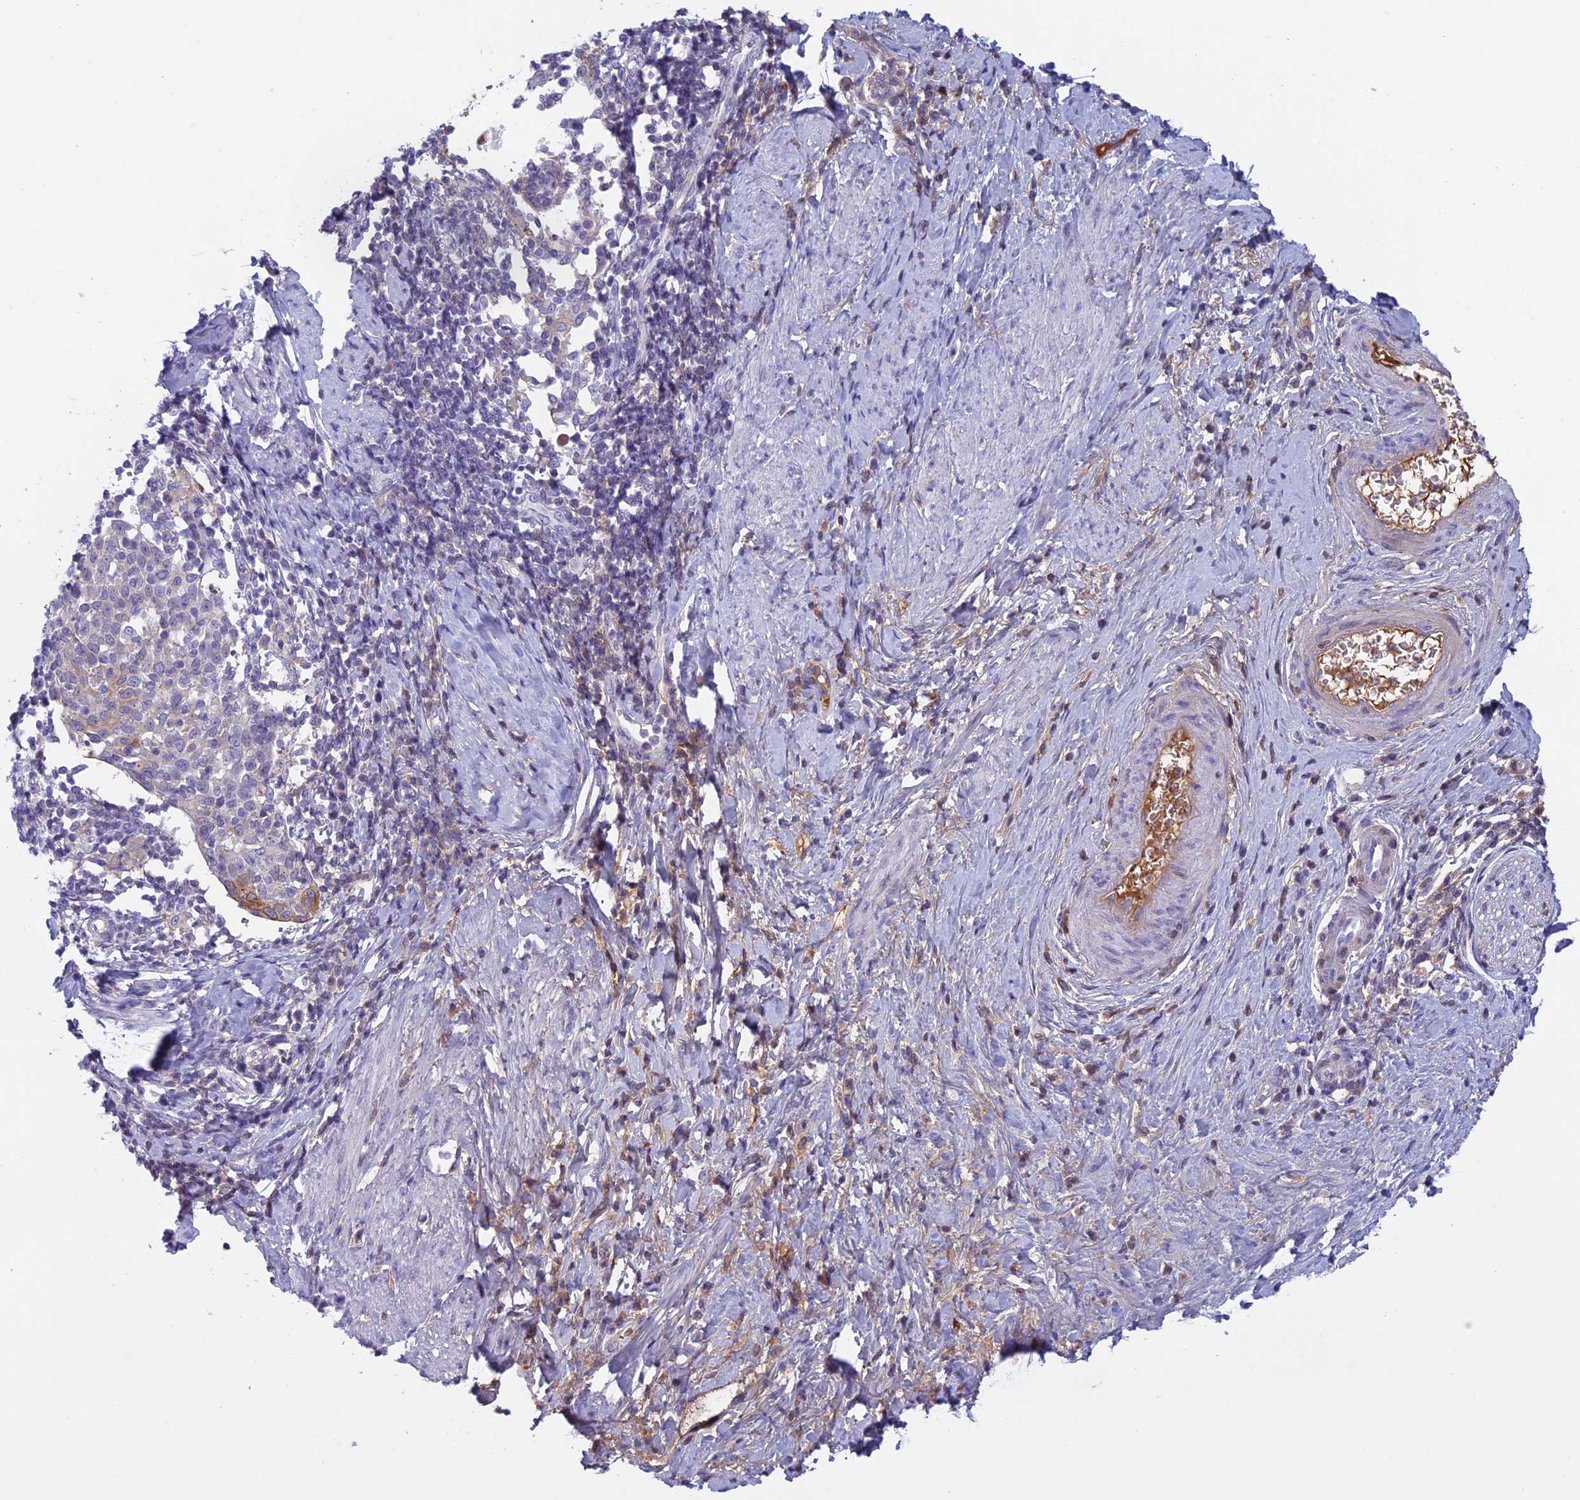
{"staining": {"intensity": "negative", "quantity": "none", "location": "none"}, "tissue": "cervical cancer", "cell_type": "Tumor cells", "image_type": "cancer", "snomed": [{"axis": "morphology", "description": "Squamous cell carcinoma, NOS"}, {"axis": "topography", "description": "Cervix"}], "caption": "The image shows no staining of tumor cells in cervical squamous cell carcinoma.", "gene": "ANGPTL2", "patient": {"sex": "female", "age": 52}}